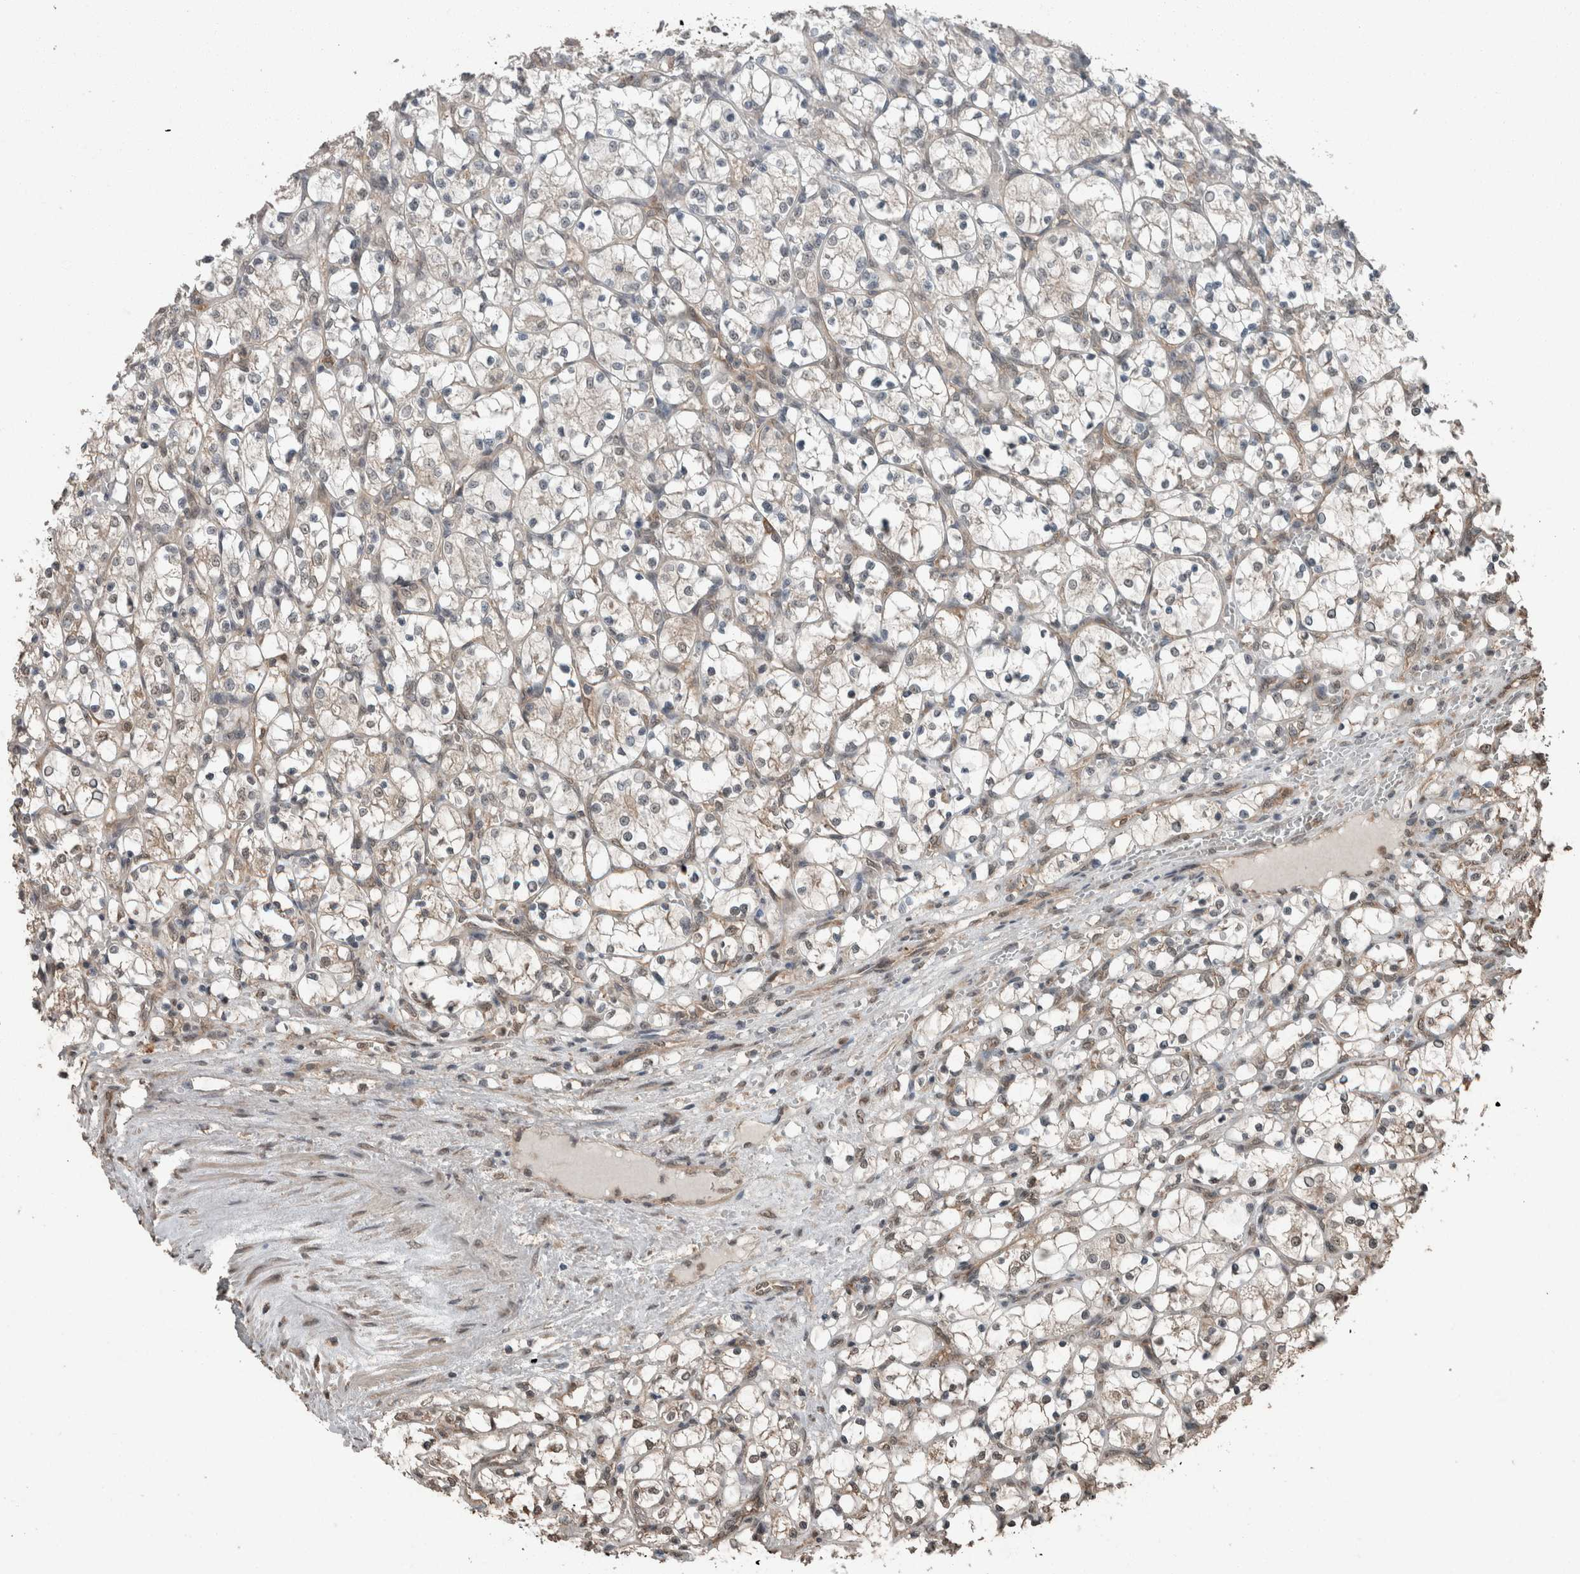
{"staining": {"intensity": "weak", "quantity": "<25%", "location": "cytoplasmic/membranous,nuclear"}, "tissue": "renal cancer", "cell_type": "Tumor cells", "image_type": "cancer", "snomed": [{"axis": "morphology", "description": "Adenocarcinoma, NOS"}, {"axis": "topography", "description": "Kidney"}], "caption": "Tumor cells show no significant staining in renal adenocarcinoma.", "gene": "MYO1E", "patient": {"sex": "female", "age": 69}}